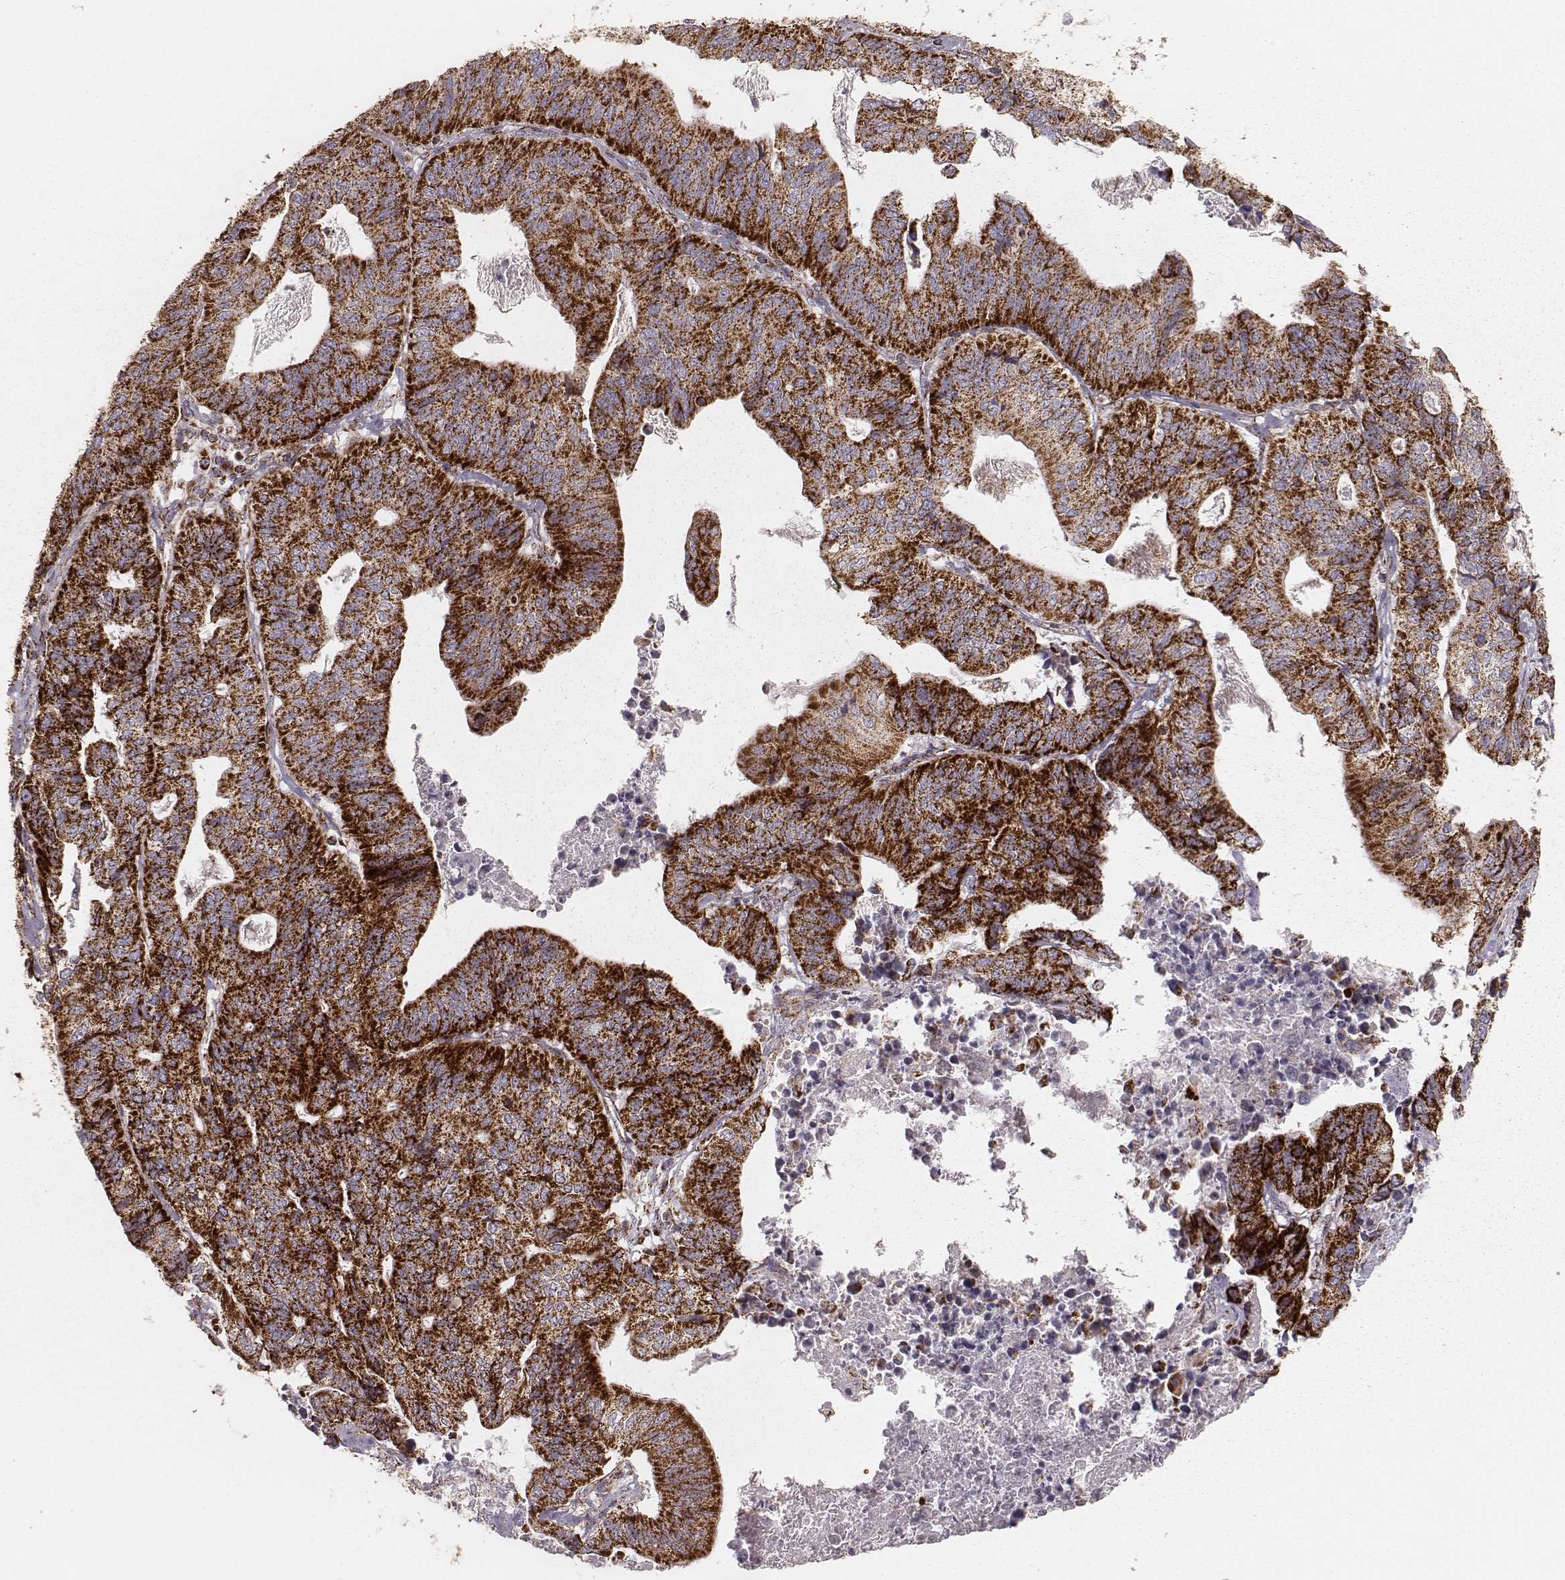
{"staining": {"intensity": "strong", "quantity": ">75%", "location": "cytoplasmic/membranous"}, "tissue": "stomach cancer", "cell_type": "Tumor cells", "image_type": "cancer", "snomed": [{"axis": "morphology", "description": "Adenocarcinoma, NOS"}, {"axis": "topography", "description": "Stomach, upper"}], "caption": "The immunohistochemical stain shows strong cytoplasmic/membranous expression in tumor cells of adenocarcinoma (stomach) tissue.", "gene": "TUFM", "patient": {"sex": "female", "age": 67}}